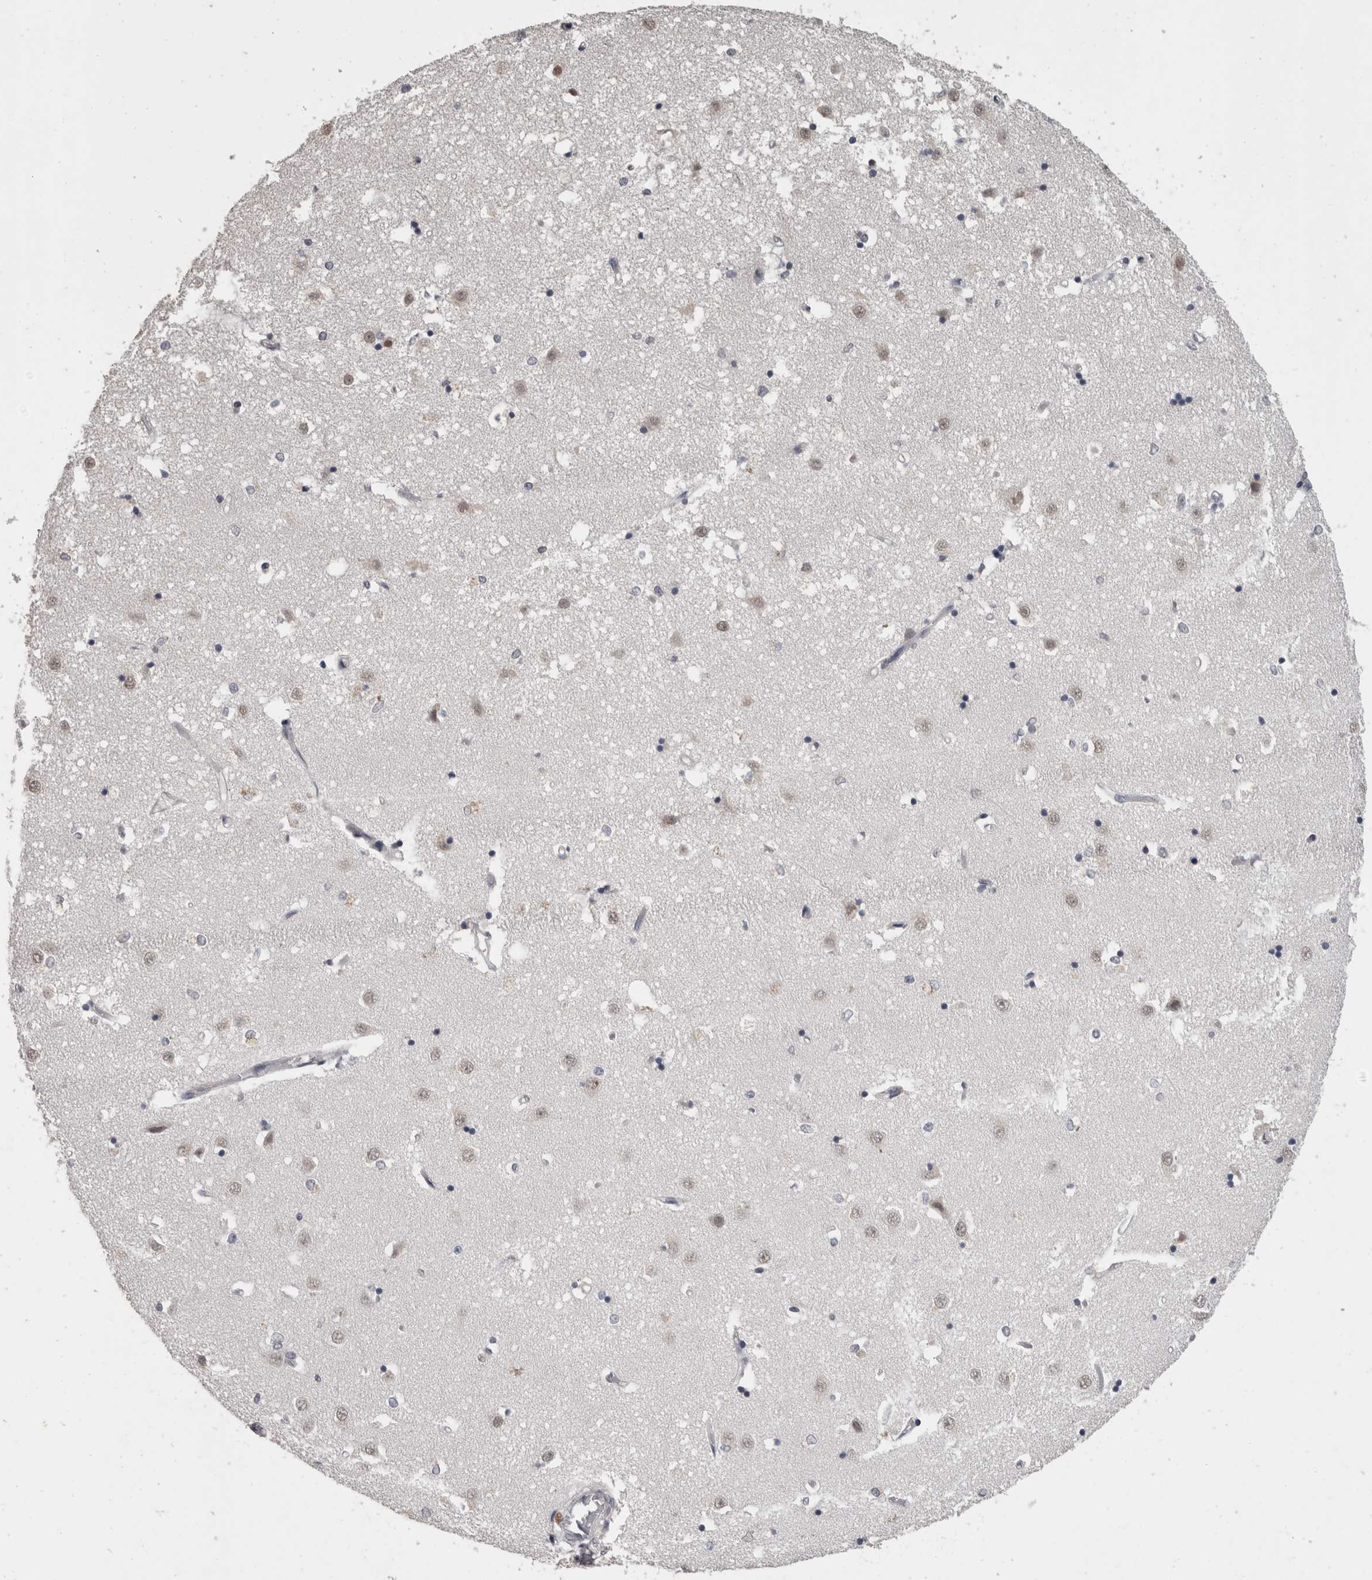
{"staining": {"intensity": "weak", "quantity": "<25%", "location": "nuclear"}, "tissue": "caudate", "cell_type": "Glial cells", "image_type": "normal", "snomed": [{"axis": "morphology", "description": "Normal tissue, NOS"}, {"axis": "topography", "description": "Lateral ventricle wall"}], "caption": "Immunohistochemistry (IHC) micrograph of normal caudate: human caudate stained with DAB (3,3'-diaminobenzidine) displays no significant protein expression in glial cells.", "gene": "DDX17", "patient": {"sex": "male", "age": 45}}